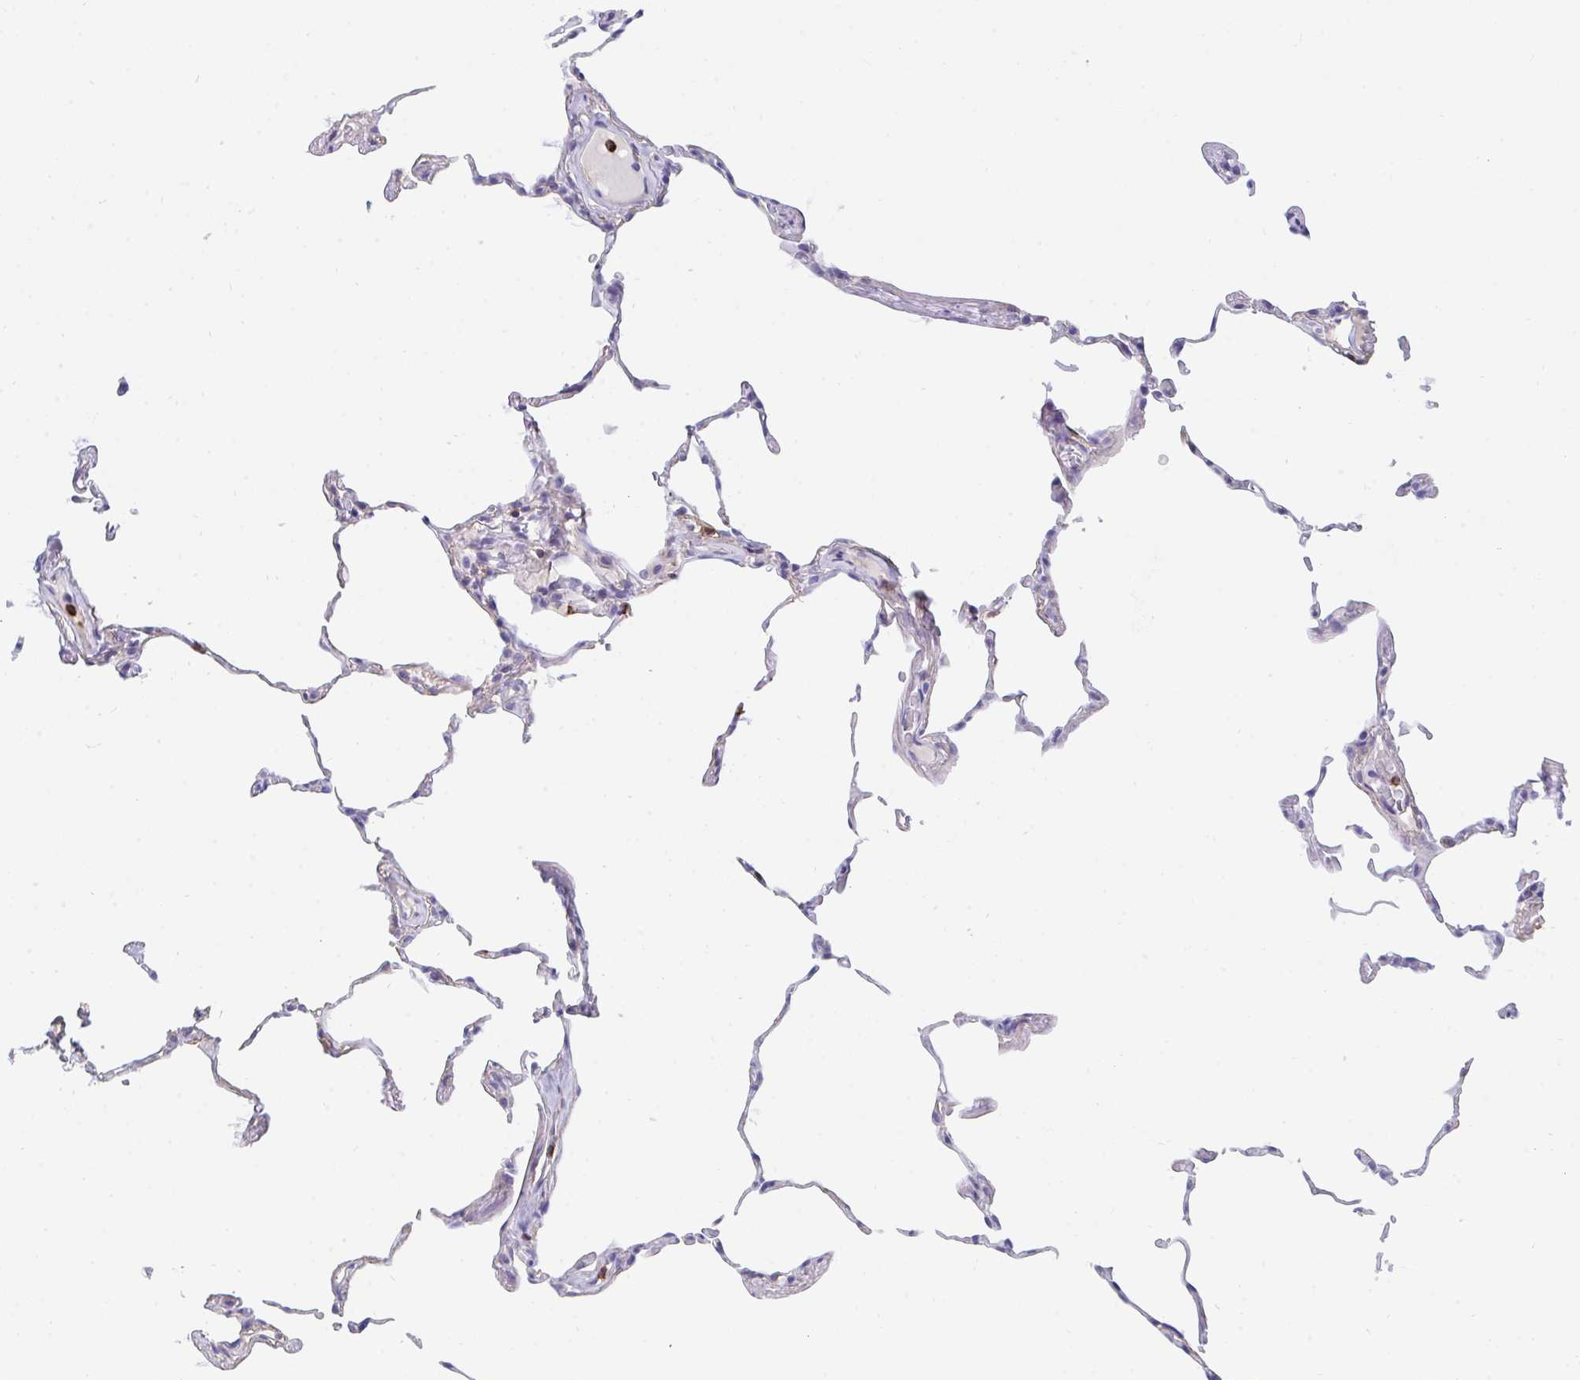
{"staining": {"intensity": "negative", "quantity": "none", "location": "none"}, "tissue": "lung", "cell_type": "Alveolar cells", "image_type": "normal", "snomed": [{"axis": "morphology", "description": "Normal tissue, NOS"}, {"axis": "topography", "description": "Lung"}], "caption": "Immunohistochemistry (IHC) of normal human lung exhibits no expression in alveolar cells. (DAB IHC, high magnification).", "gene": "CD7", "patient": {"sex": "female", "age": 57}}